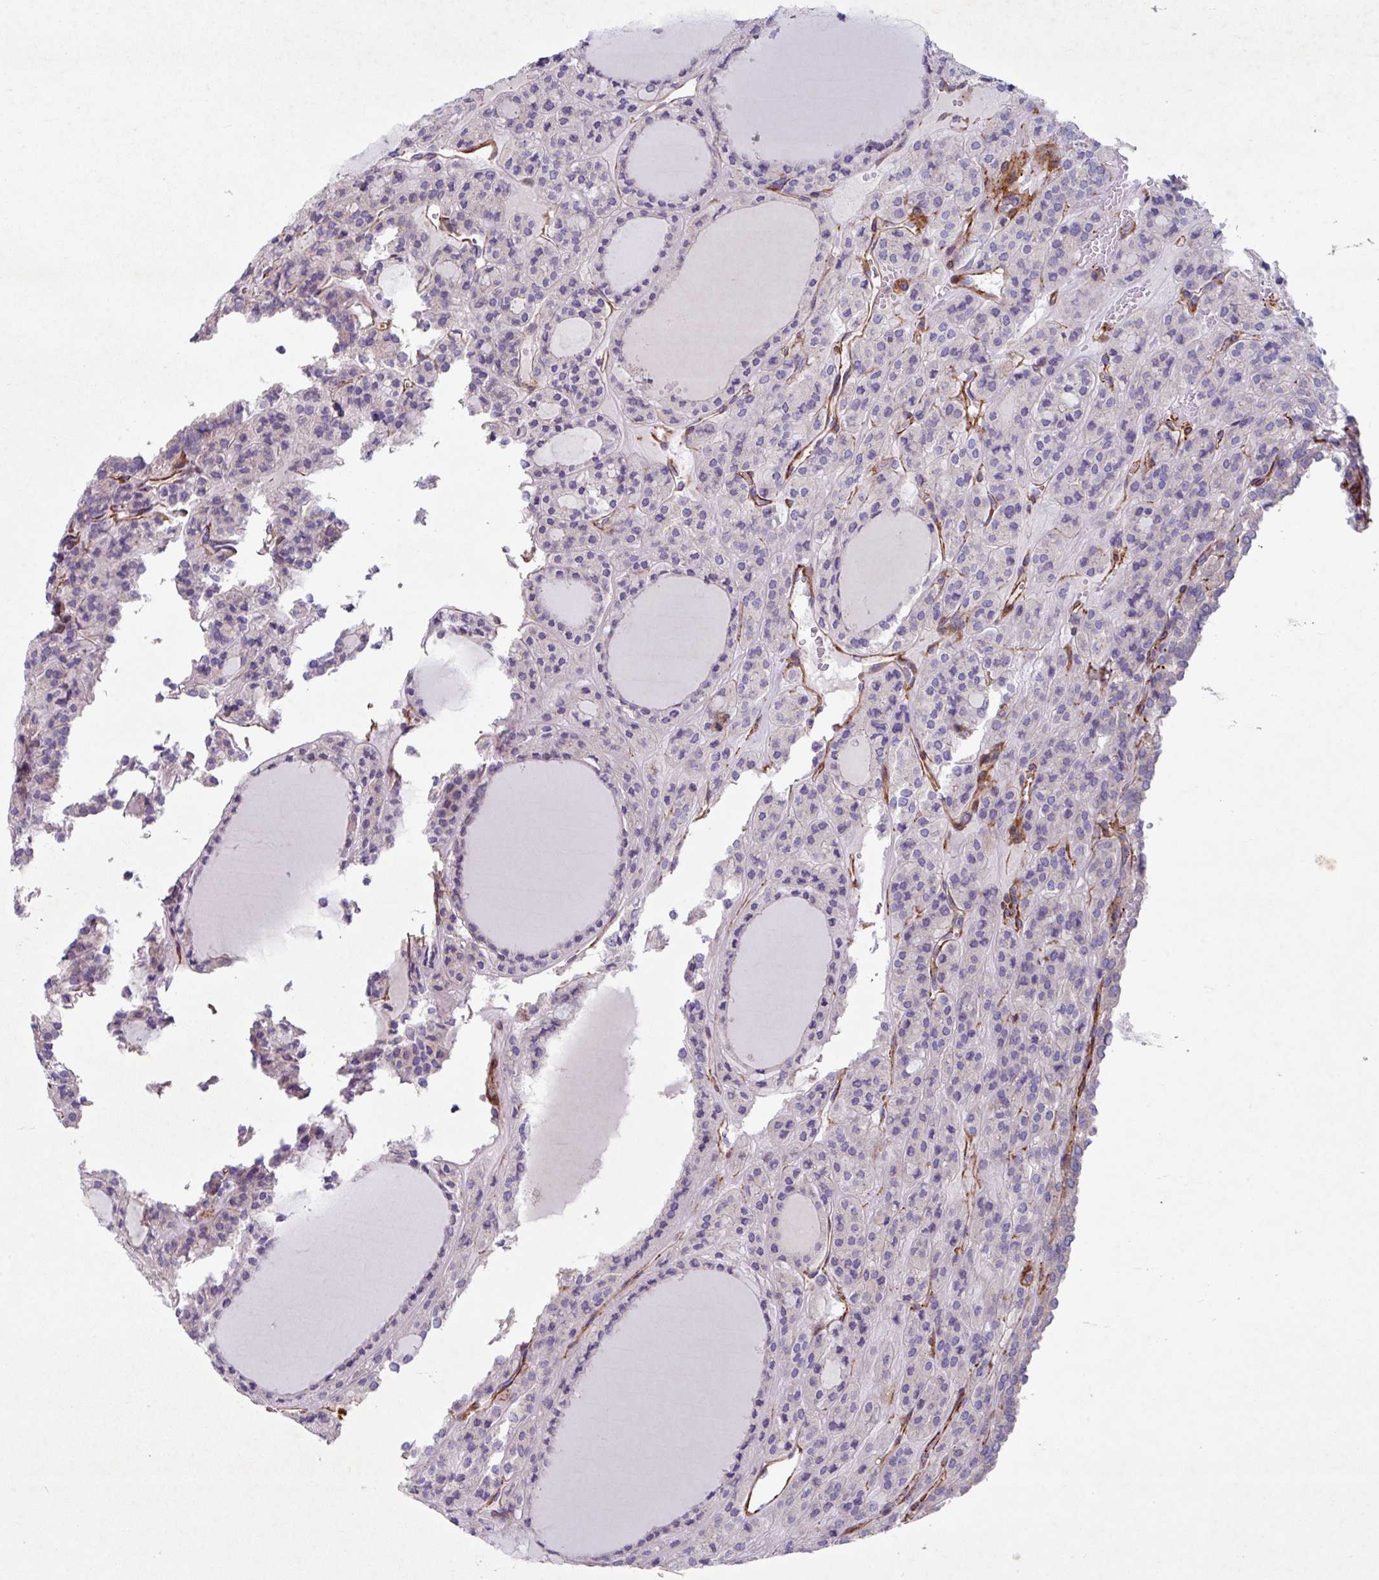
{"staining": {"intensity": "weak", "quantity": "<25%", "location": "cytoplasmic/membranous"}, "tissue": "thyroid cancer", "cell_type": "Tumor cells", "image_type": "cancer", "snomed": [{"axis": "morphology", "description": "Follicular adenoma carcinoma, NOS"}, {"axis": "topography", "description": "Thyroid gland"}], "caption": "High magnification brightfield microscopy of thyroid follicular adenoma carcinoma stained with DAB (brown) and counterstained with hematoxylin (blue): tumor cells show no significant staining.", "gene": "ATP2C2", "patient": {"sex": "female", "age": 63}}